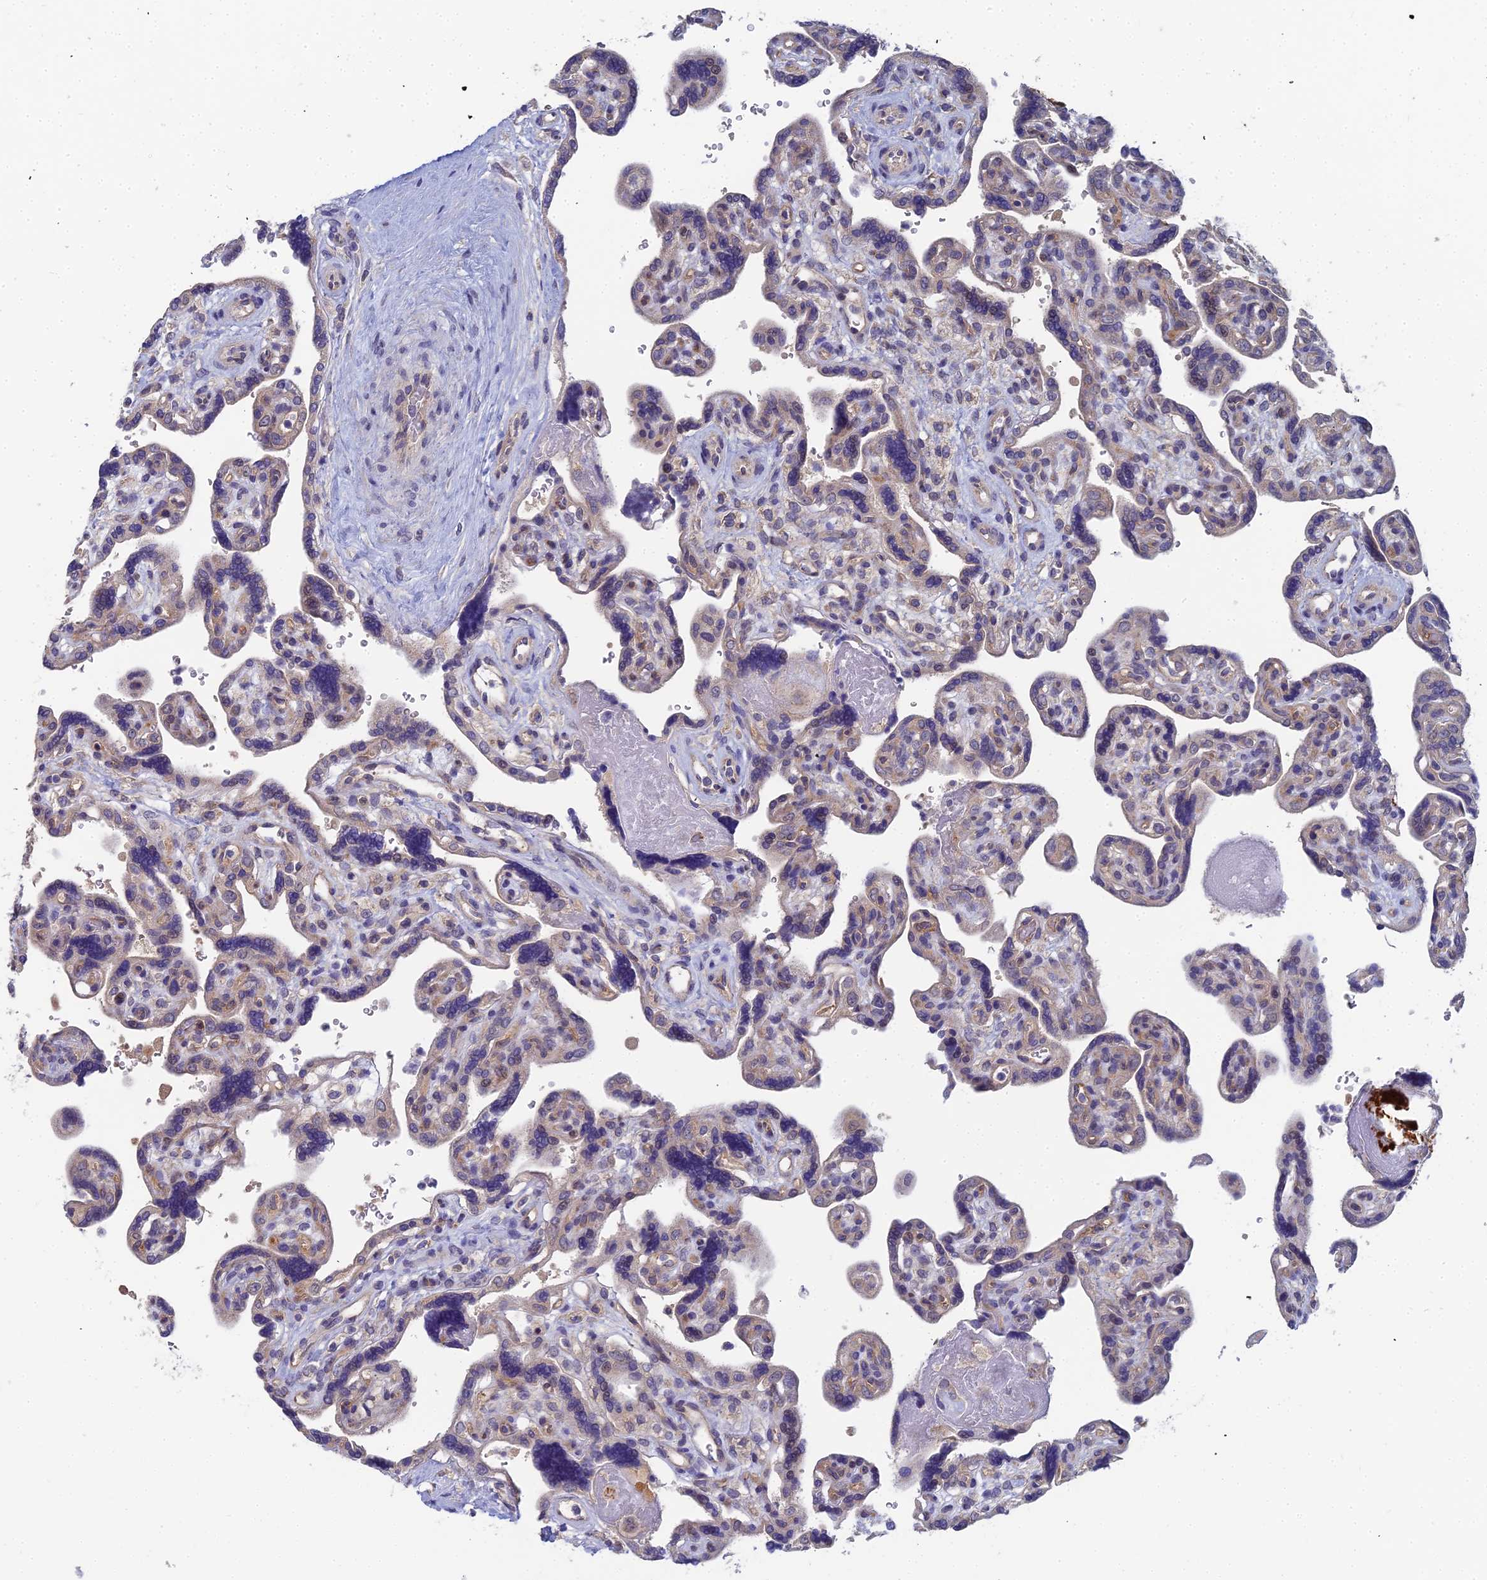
{"staining": {"intensity": "negative", "quantity": "none", "location": "none"}, "tissue": "placenta", "cell_type": "Decidual cells", "image_type": "normal", "snomed": [{"axis": "morphology", "description": "Normal tissue, NOS"}, {"axis": "topography", "description": "Placenta"}], "caption": "Placenta was stained to show a protein in brown. There is no significant positivity in decidual cells.", "gene": "RDX", "patient": {"sex": "female", "age": 39}}